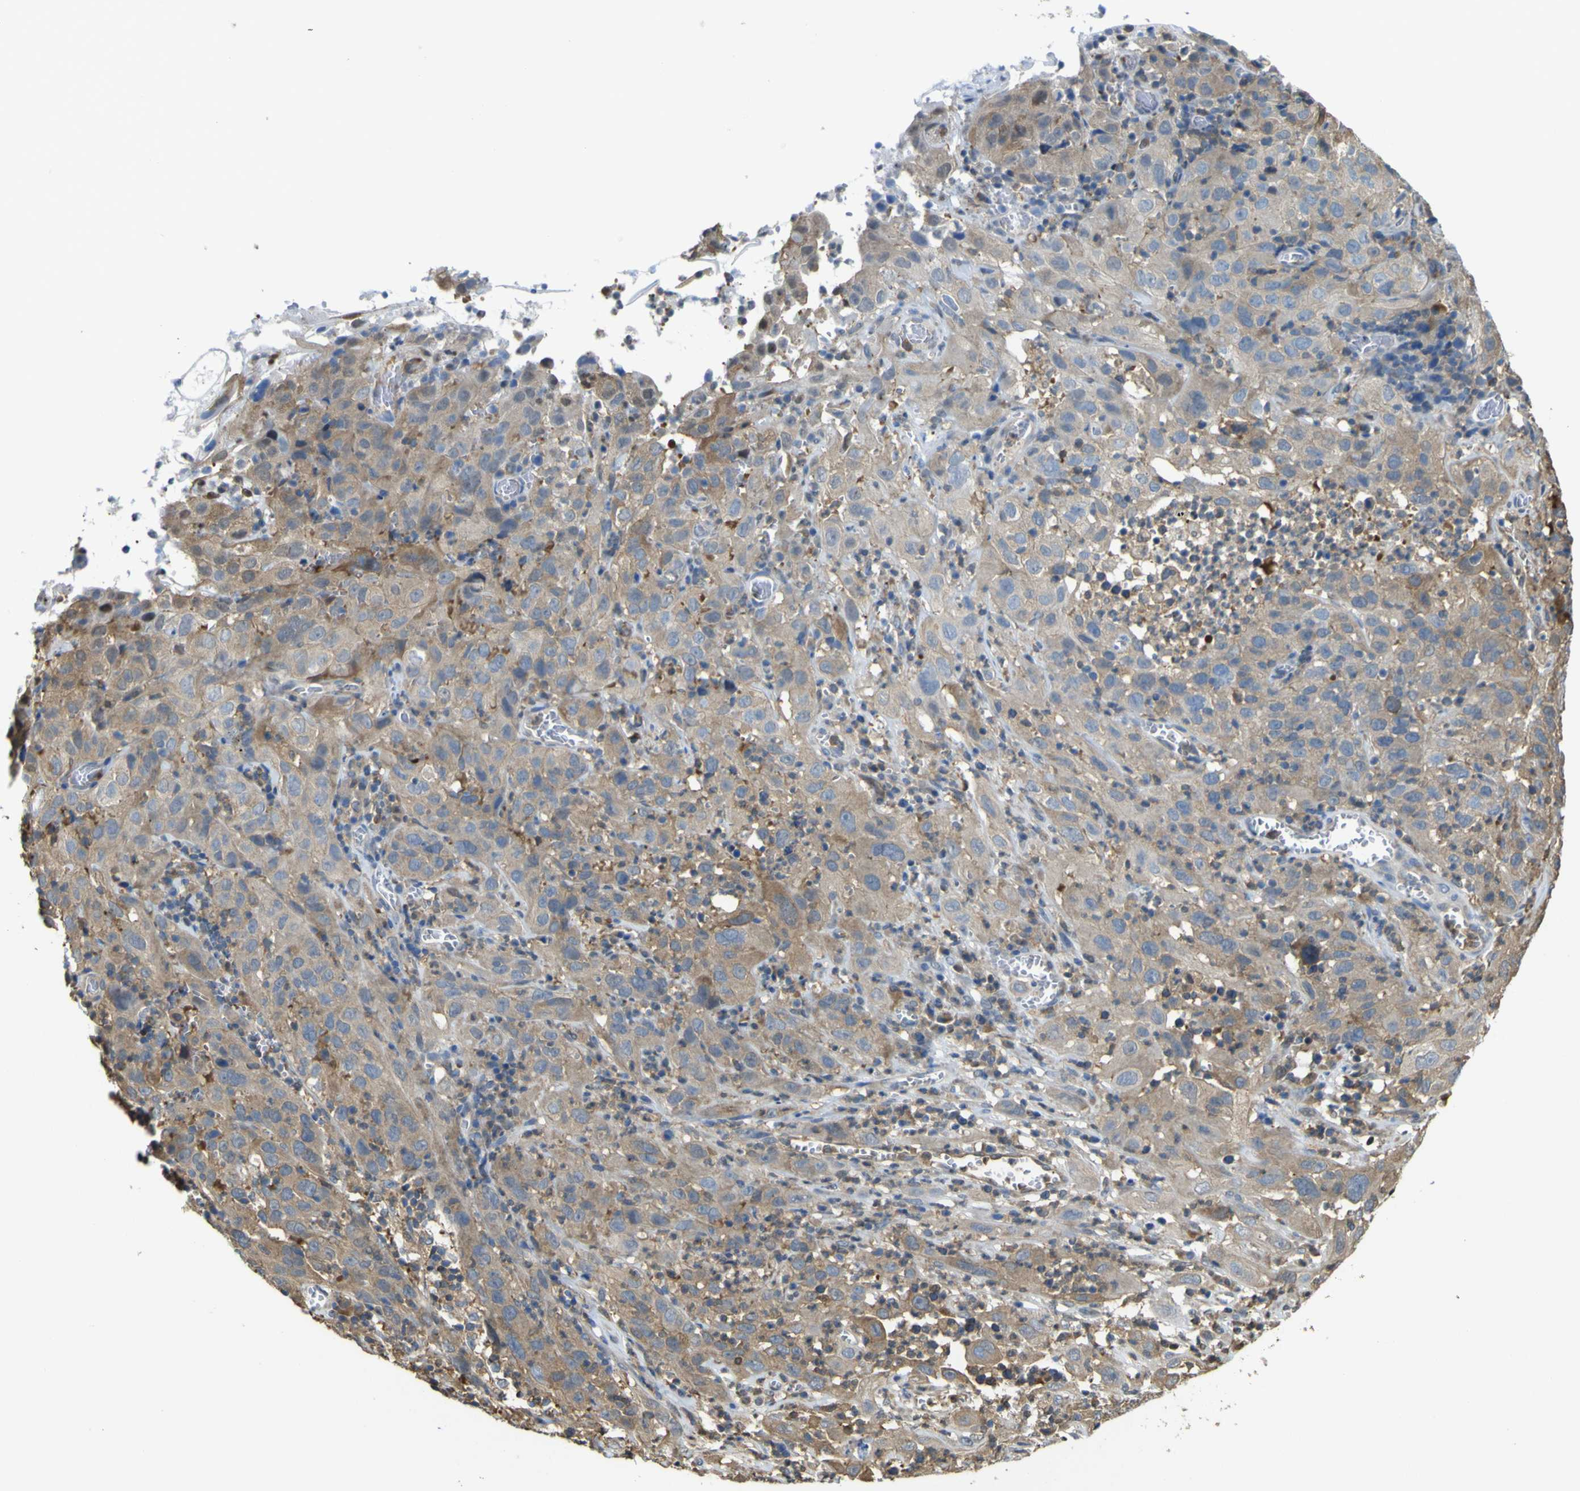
{"staining": {"intensity": "moderate", "quantity": ">75%", "location": "cytoplasmic/membranous"}, "tissue": "cervical cancer", "cell_type": "Tumor cells", "image_type": "cancer", "snomed": [{"axis": "morphology", "description": "Squamous cell carcinoma, NOS"}, {"axis": "topography", "description": "Cervix"}], "caption": "Cervical cancer stained with a protein marker demonstrates moderate staining in tumor cells.", "gene": "ABHD3", "patient": {"sex": "female", "age": 32}}